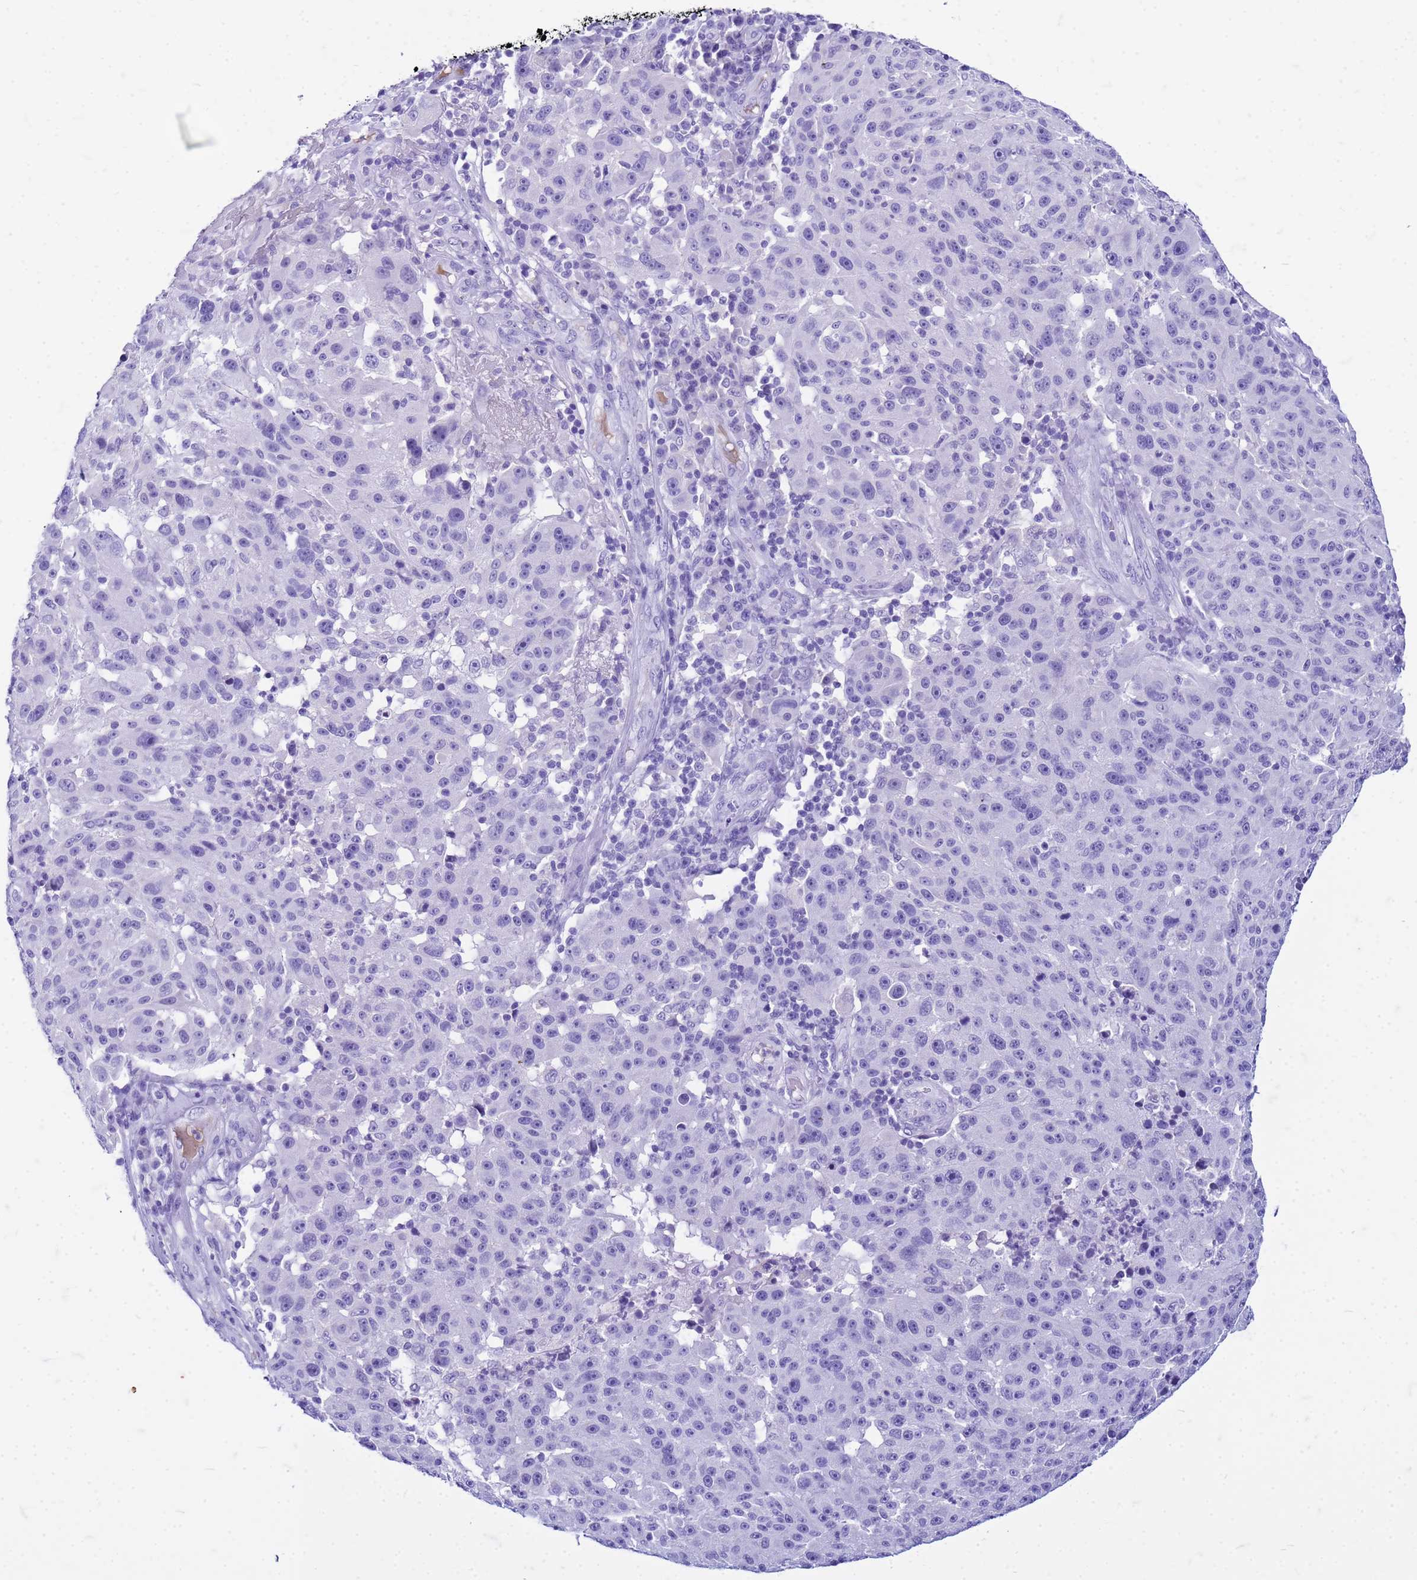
{"staining": {"intensity": "negative", "quantity": "none", "location": "none"}, "tissue": "melanoma", "cell_type": "Tumor cells", "image_type": "cancer", "snomed": [{"axis": "morphology", "description": "Malignant melanoma, NOS"}, {"axis": "topography", "description": "Skin"}], "caption": "The IHC image has no significant positivity in tumor cells of malignant melanoma tissue.", "gene": "CFAP100", "patient": {"sex": "male", "age": 53}}